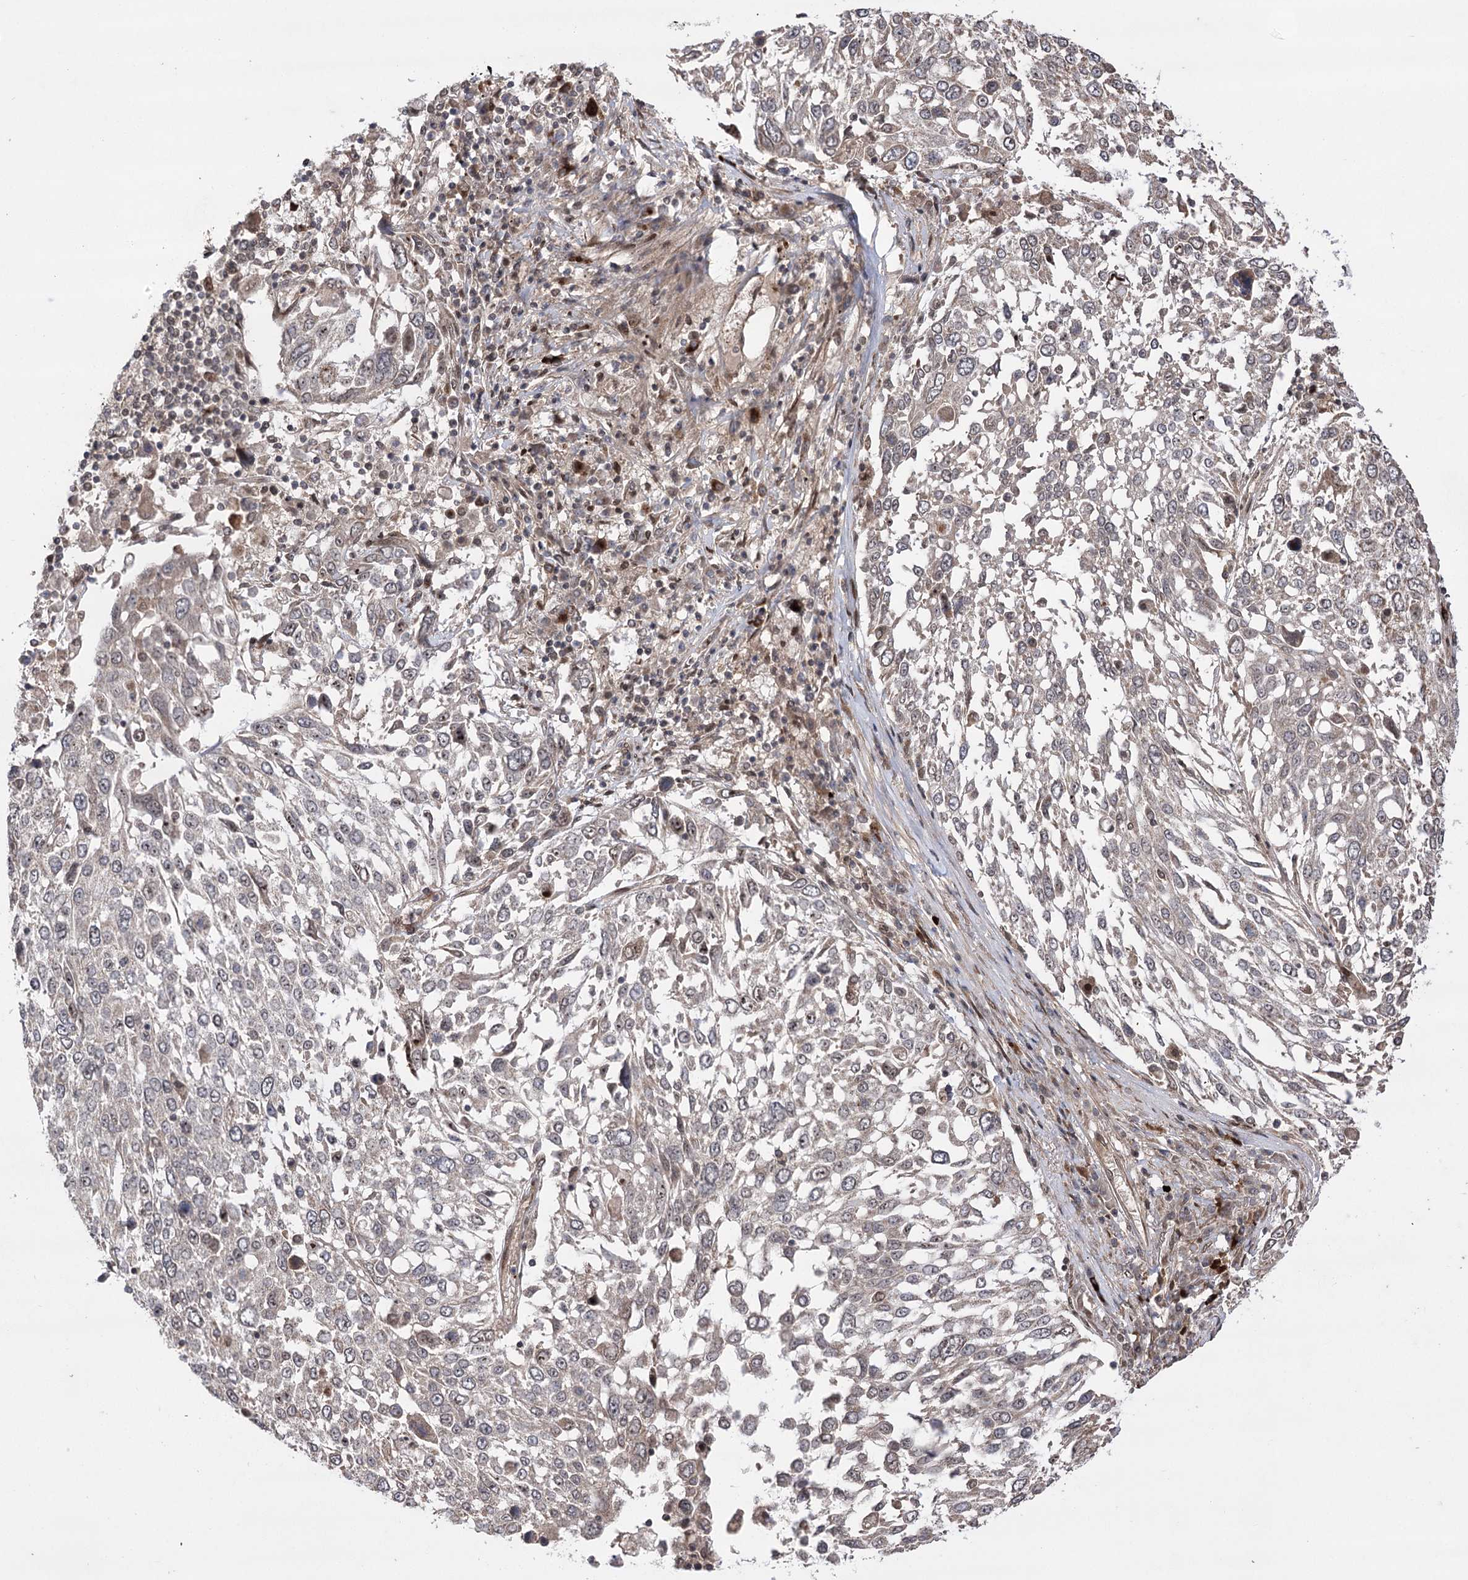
{"staining": {"intensity": "weak", "quantity": "<25%", "location": "cytoplasmic/membranous"}, "tissue": "lung cancer", "cell_type": "Tumor cells", "image_type": "cancer", "snomed": [{"axis": "morphology", "description": "Squamous cell carcinoma, NOS"}, {"axis": "topography", "description": "Lung"}], "caption": "This is an IHC micrograph of human lung cancer (squamous cell carcinoma). There is no expression in tumor cells.", "gene": "TENM2", "patient": {"sex": "male", "age": 65}}